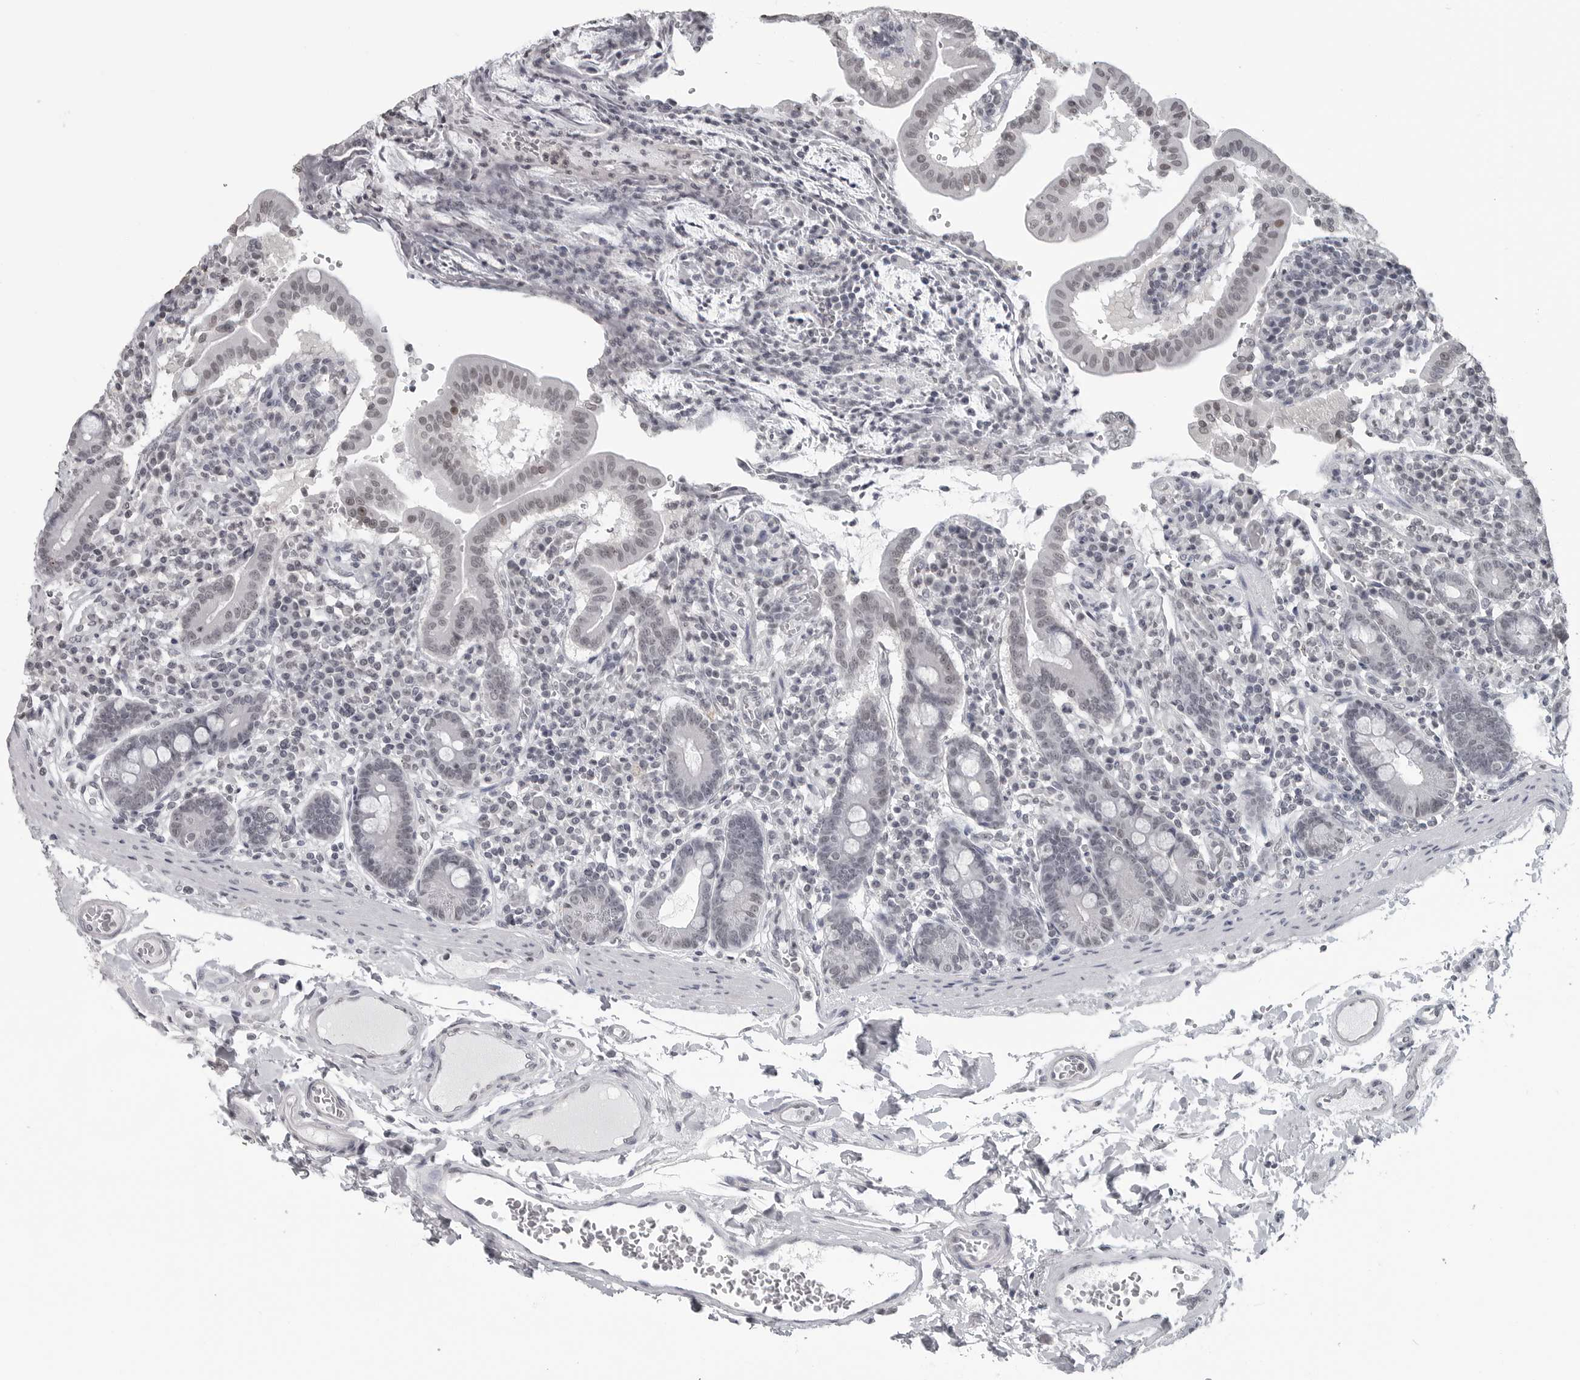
{"staining": {"intensity": "negative", "quantity": "none", "location": "none"}, "tissue": "duodenum", "cell_type": "Glandular cells", "image_type": "normal", "snomed": [{"axis": "morphology", "description": "Normal tissue, NOS"}, {"axis": "morphology", "description": "Adenocarcinoma, NOS"}, {"axis": "topography", "description": "Pancreas"}, {"axis": "topography", "description": "Duodenum"}], "caption": "This is an immunohistochemistry (IHC) image of unremarkable human duodenum. There is no expression in glandular cells.", "gene": "DDX54", "patient": {"sex": "male", "age": 50}}